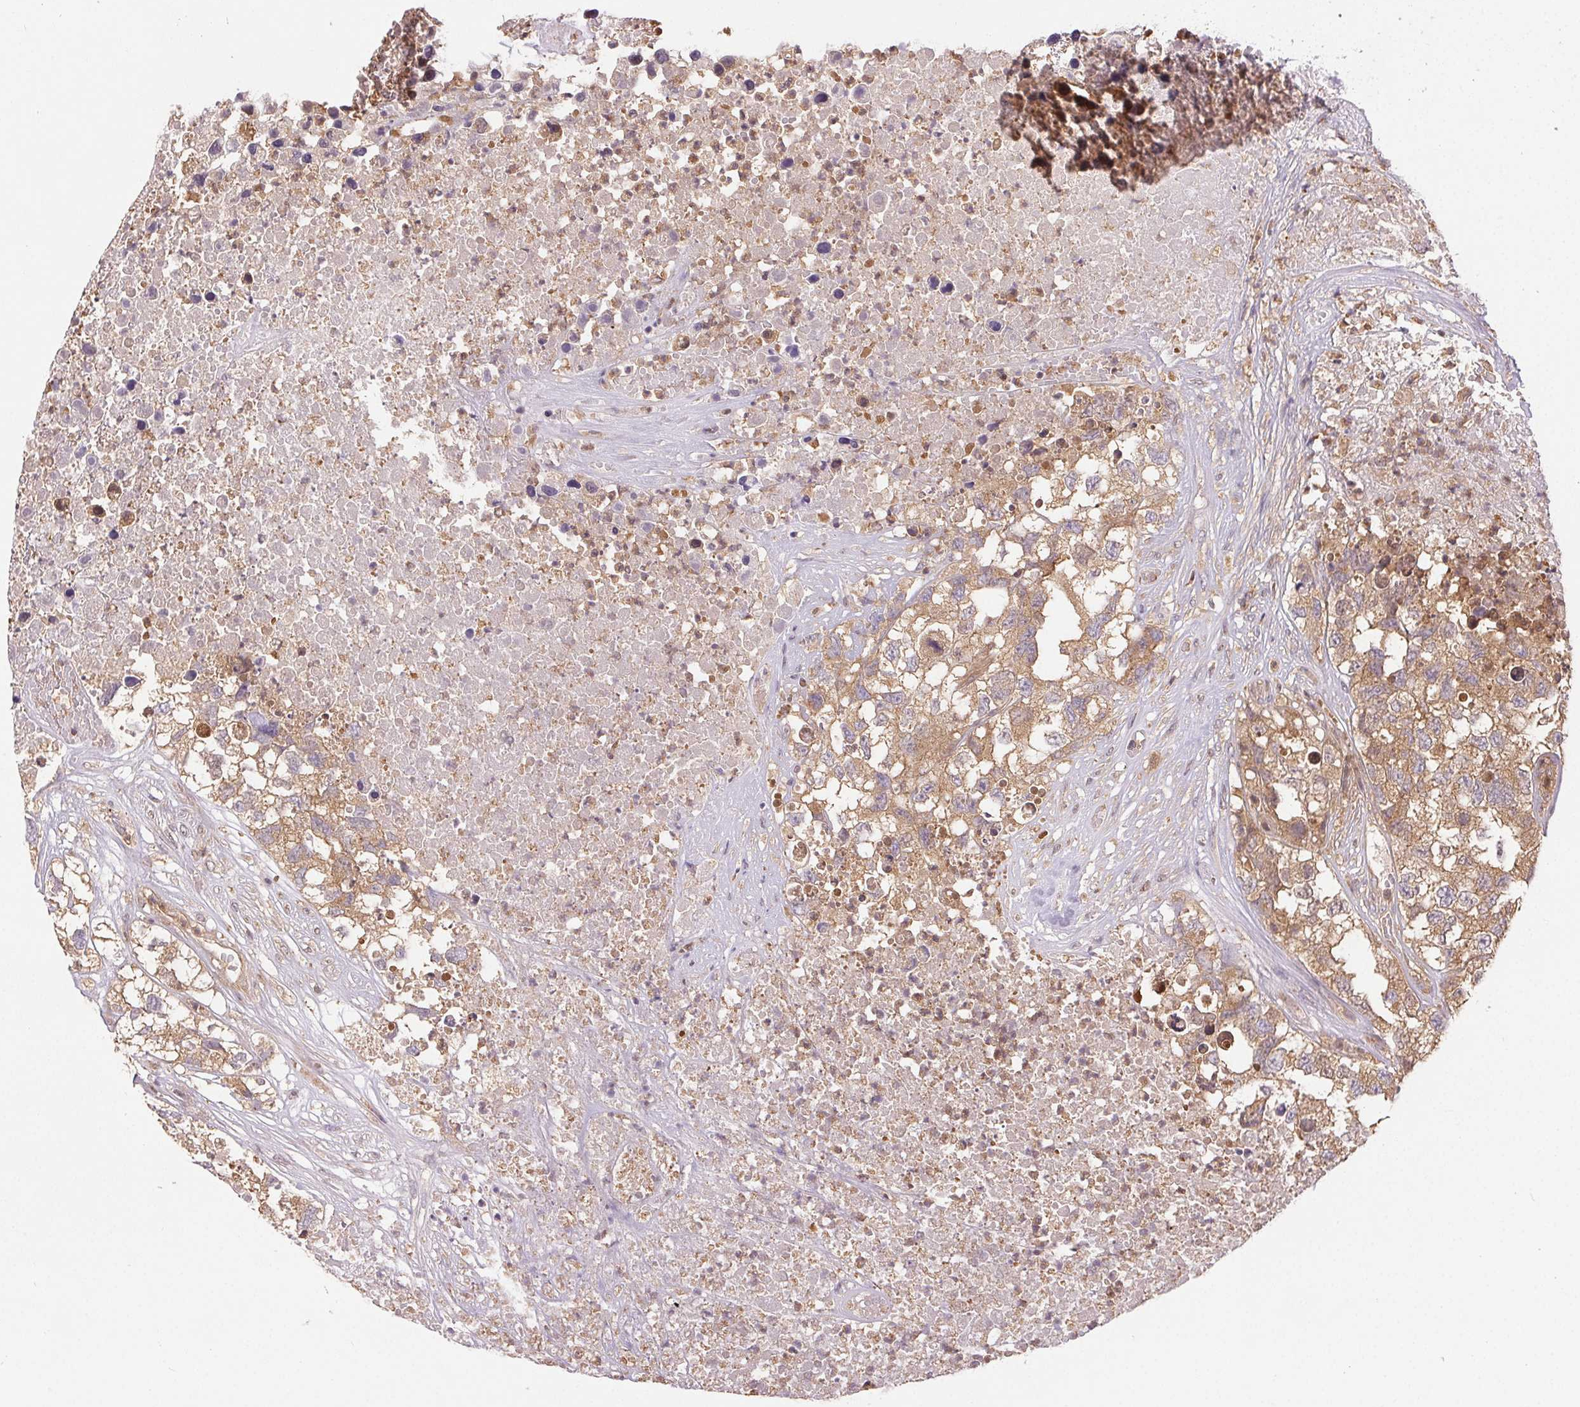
{"staining": {"intensity": "moderate", "quantity": ">75%", "location": "cytoplasmic/membranous"}, "tissue": "testis cancer", "cell_type": "Tumor cells", "image_type": "cancer", "snomed": [{"axis": "morphology", "description": "Carcinoma, Embryonal, NOS"}, {"axis": "topography", "description": "Testis"}], "caption": "The image reveals immunohistochemical staining of testis cancer (embryonal carcinoma). There is moderate cytoplasmic/membranous positivity is appreciated in about >75% of tumor cells.", "gene": "GDI2", "patient": {"sex": "male", "age": 83}}